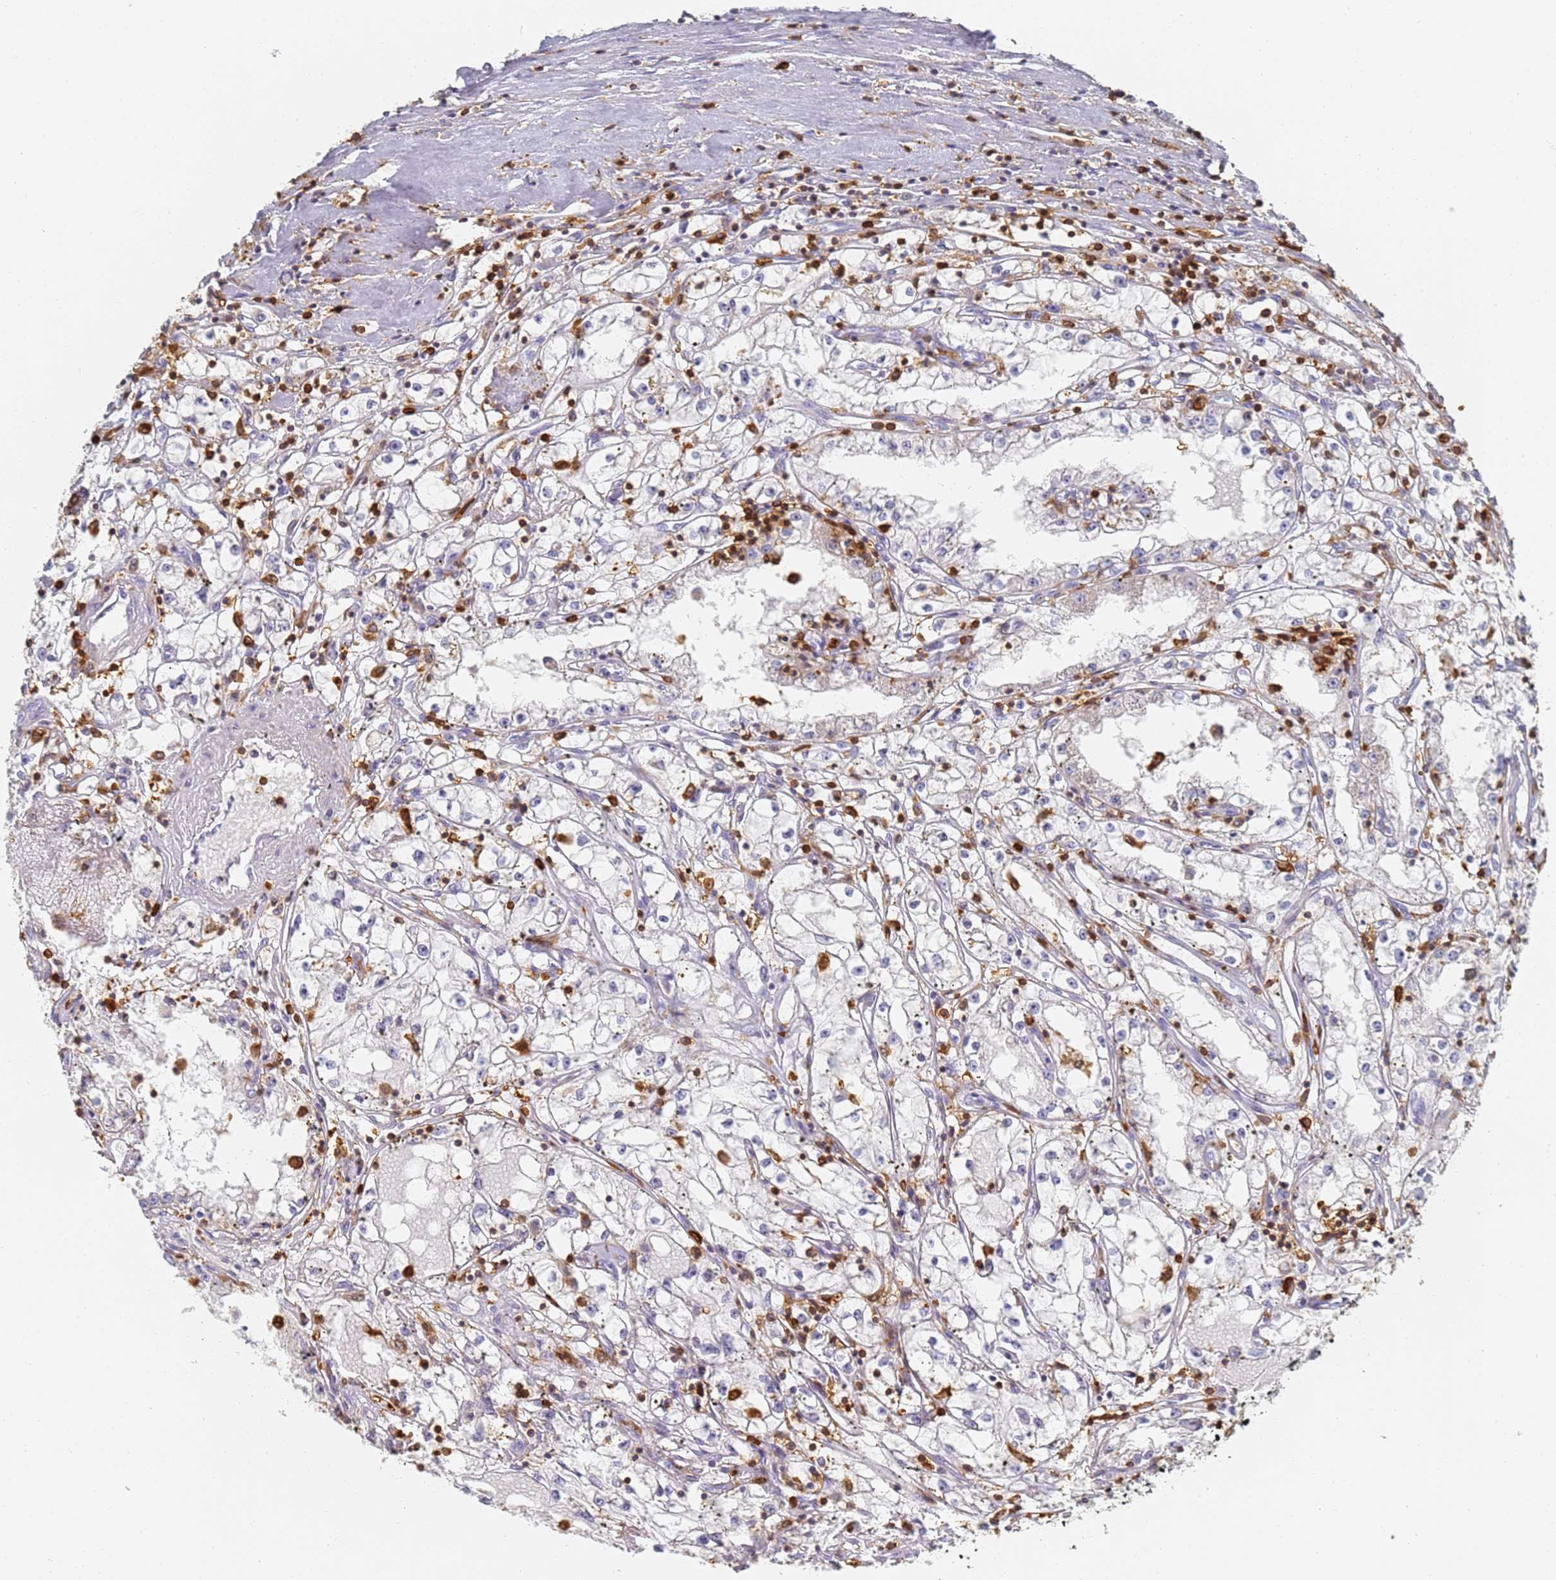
{"staining": {"intensity": "negative", "quantity": "none", "location": "none"}, "tissue": "renal cancer", "cell_type": "Tumor cells", "image_type": "cancer", "snomed": [{"axis": "morphology", "description": "Adenocarcinoma, NOS"}, {"axis": "topography", "description": "Kidney"}], "caption": "Micrograph shows no protein expression in tumor cells of adenocarcinoma (renal) tissue. The staining is performed using DAB brown chromogen with nuclei counter-stained in using hematoxylin.", "gene": "BIN2", "patient": {"sex": "male", "age": 56}}